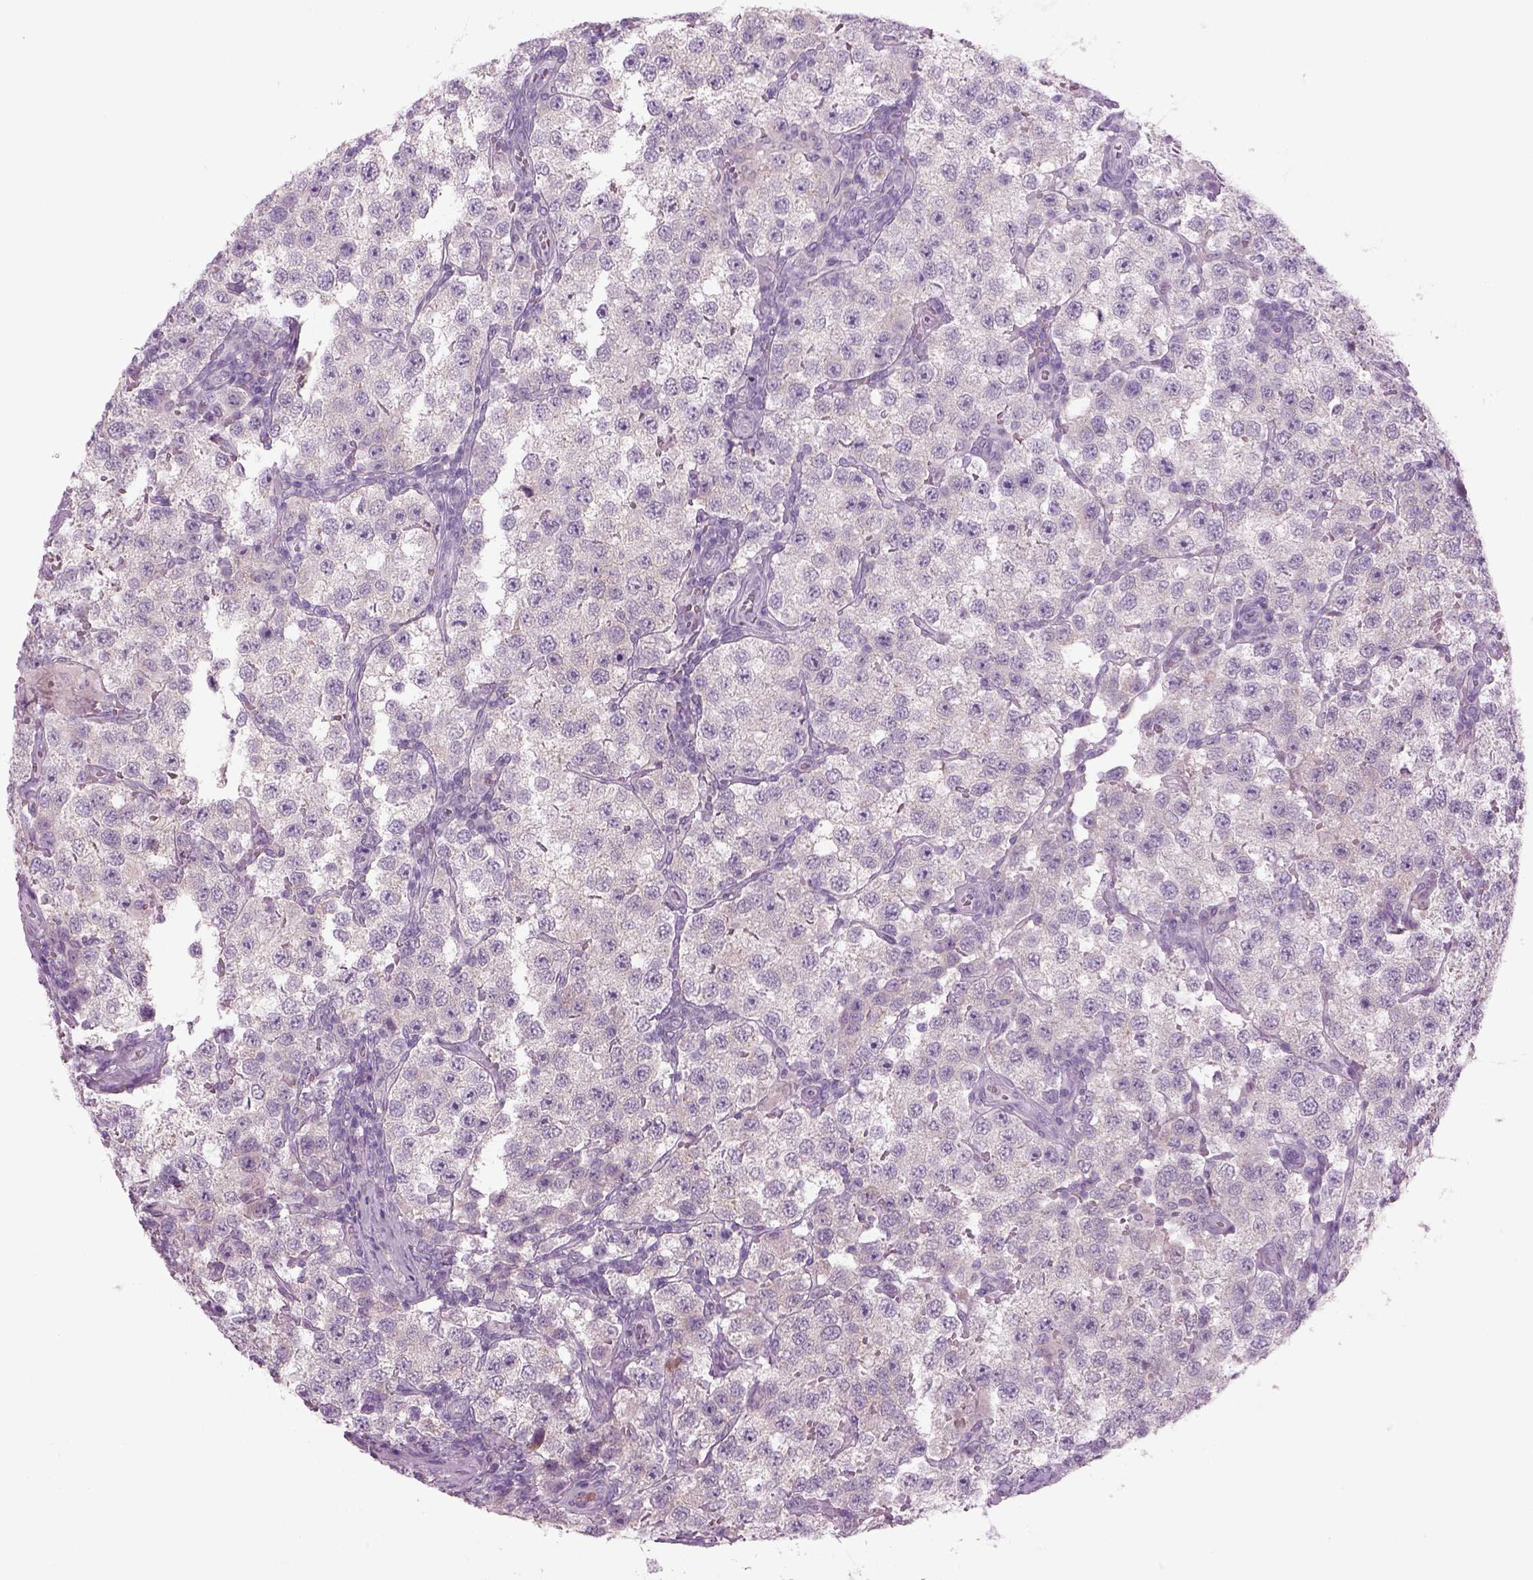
{"staining": {"intensity": "negative", "quantity": "none", "location": "none"}, "tissue": "testis cancer", "cell_type": "Tumor cells", "image_type": "cancer", "snomed": [{"axis": "morphology", "description": "Seminoma, NOS"}, {"axis": "topography", "description": "Testis"}], "caption": "Immunohistochemical staining of testis cancer demonstrates no significant positivity in tumor cells.", "gene": "MDH1B", "patient": {"sex": "male", "age": 37}}